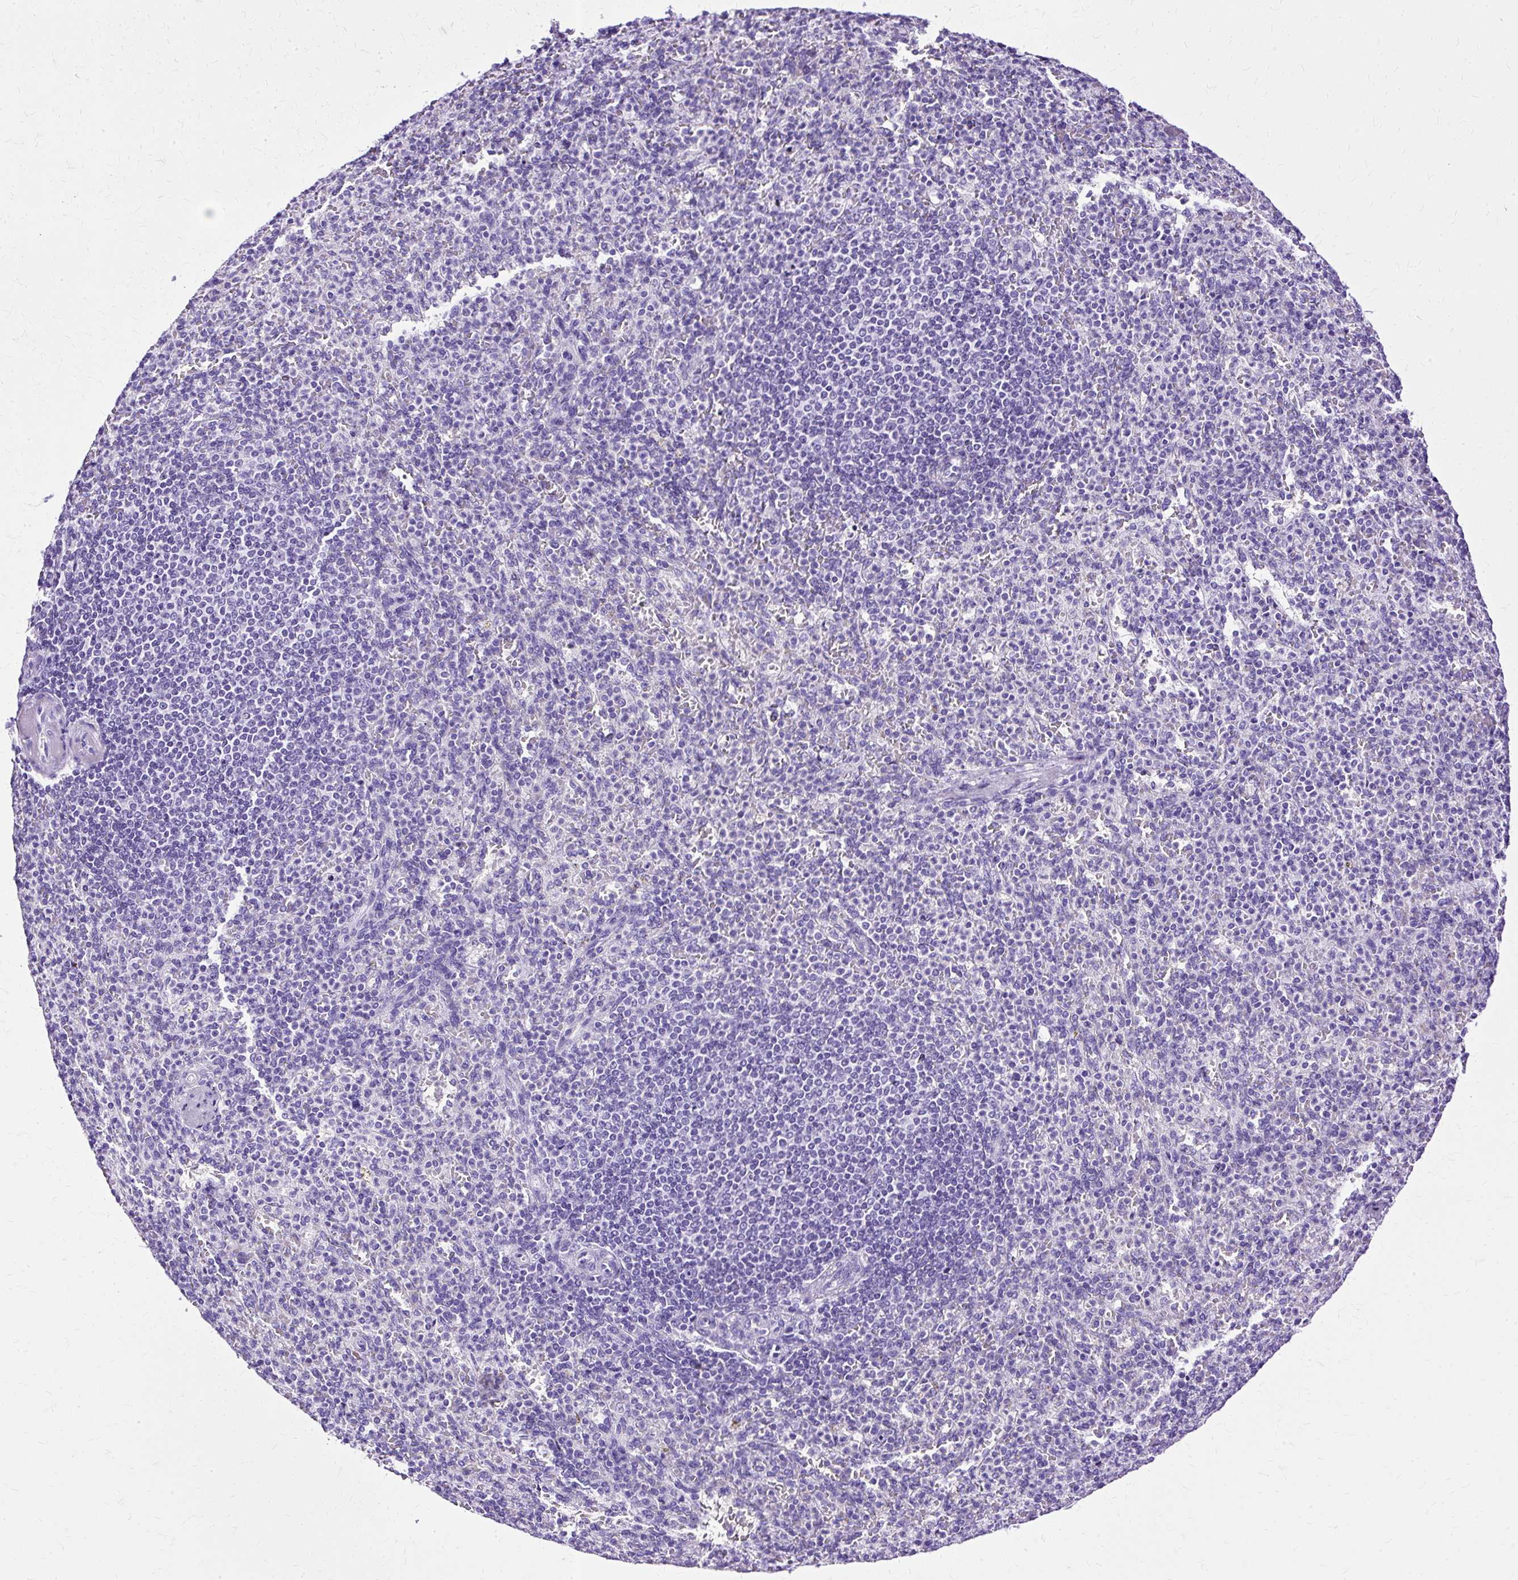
{"staining": {"intensity": "negative", "quantity": "none", "location": "none"}, "tissue": "spleen", "cell_type": "Cells in red pulp", "image_type": "normal", "snomed": [{"axis": "morphology", "description": "Normal tissue, NOS"}, {"axis": "topography", "description": "Spleen"}], "caption": "Micrograph shows no significant protein positivity in cells in red pulp of unremarkable spleen. The staining was performed using DAB to visualize the protein expression in brown, while the nuclei were stained in blue with hematoxylin (Magnification: 20x).", "gene": "SLC8A2", "patient": {"sex": "female", "age": 74}}